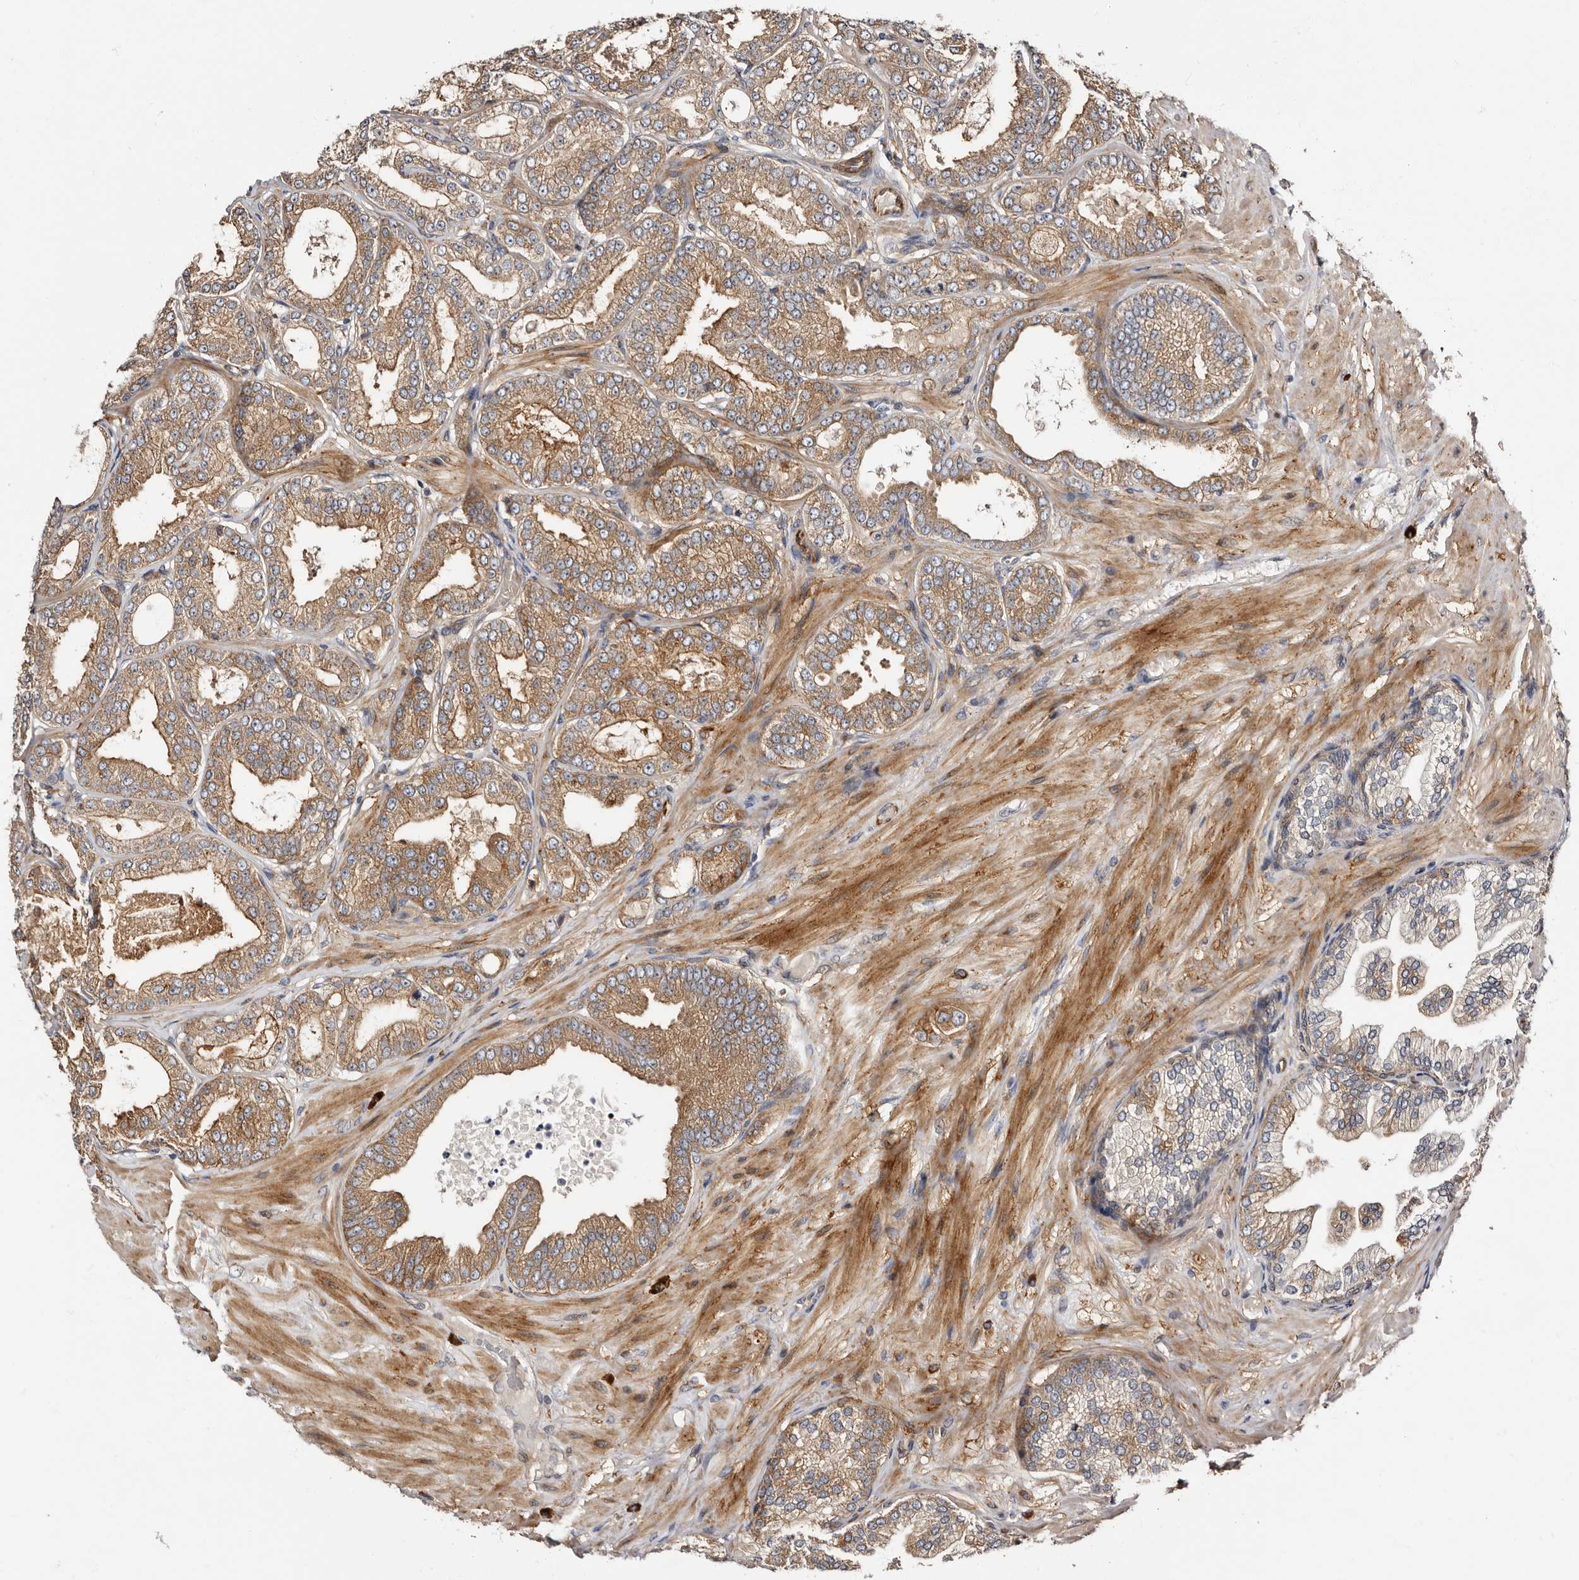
{"staining": {"intensity": "moderate", "quantity": ">75%", "location": "cytoplasmic/membranous"}, "tissue": "prostate cancer", "cell_type": "Tumor cells", "image_type": "cancer", "snomed": [{"axis": "morphology", "description": "Adenocarcinoma, Low grade"}, {"axis": "topography", "description": "Prostate"}], "caption": "There is medium levels of moderate cytoplasmic/membranous positivity in tumor cells of prostate cancer (low-grade adenocarcinoma), as demonstrated by immunohistochemical staining (brown color).", "gene": "TBC1D22B", "patient": {"sex": "male", "age": 63}}